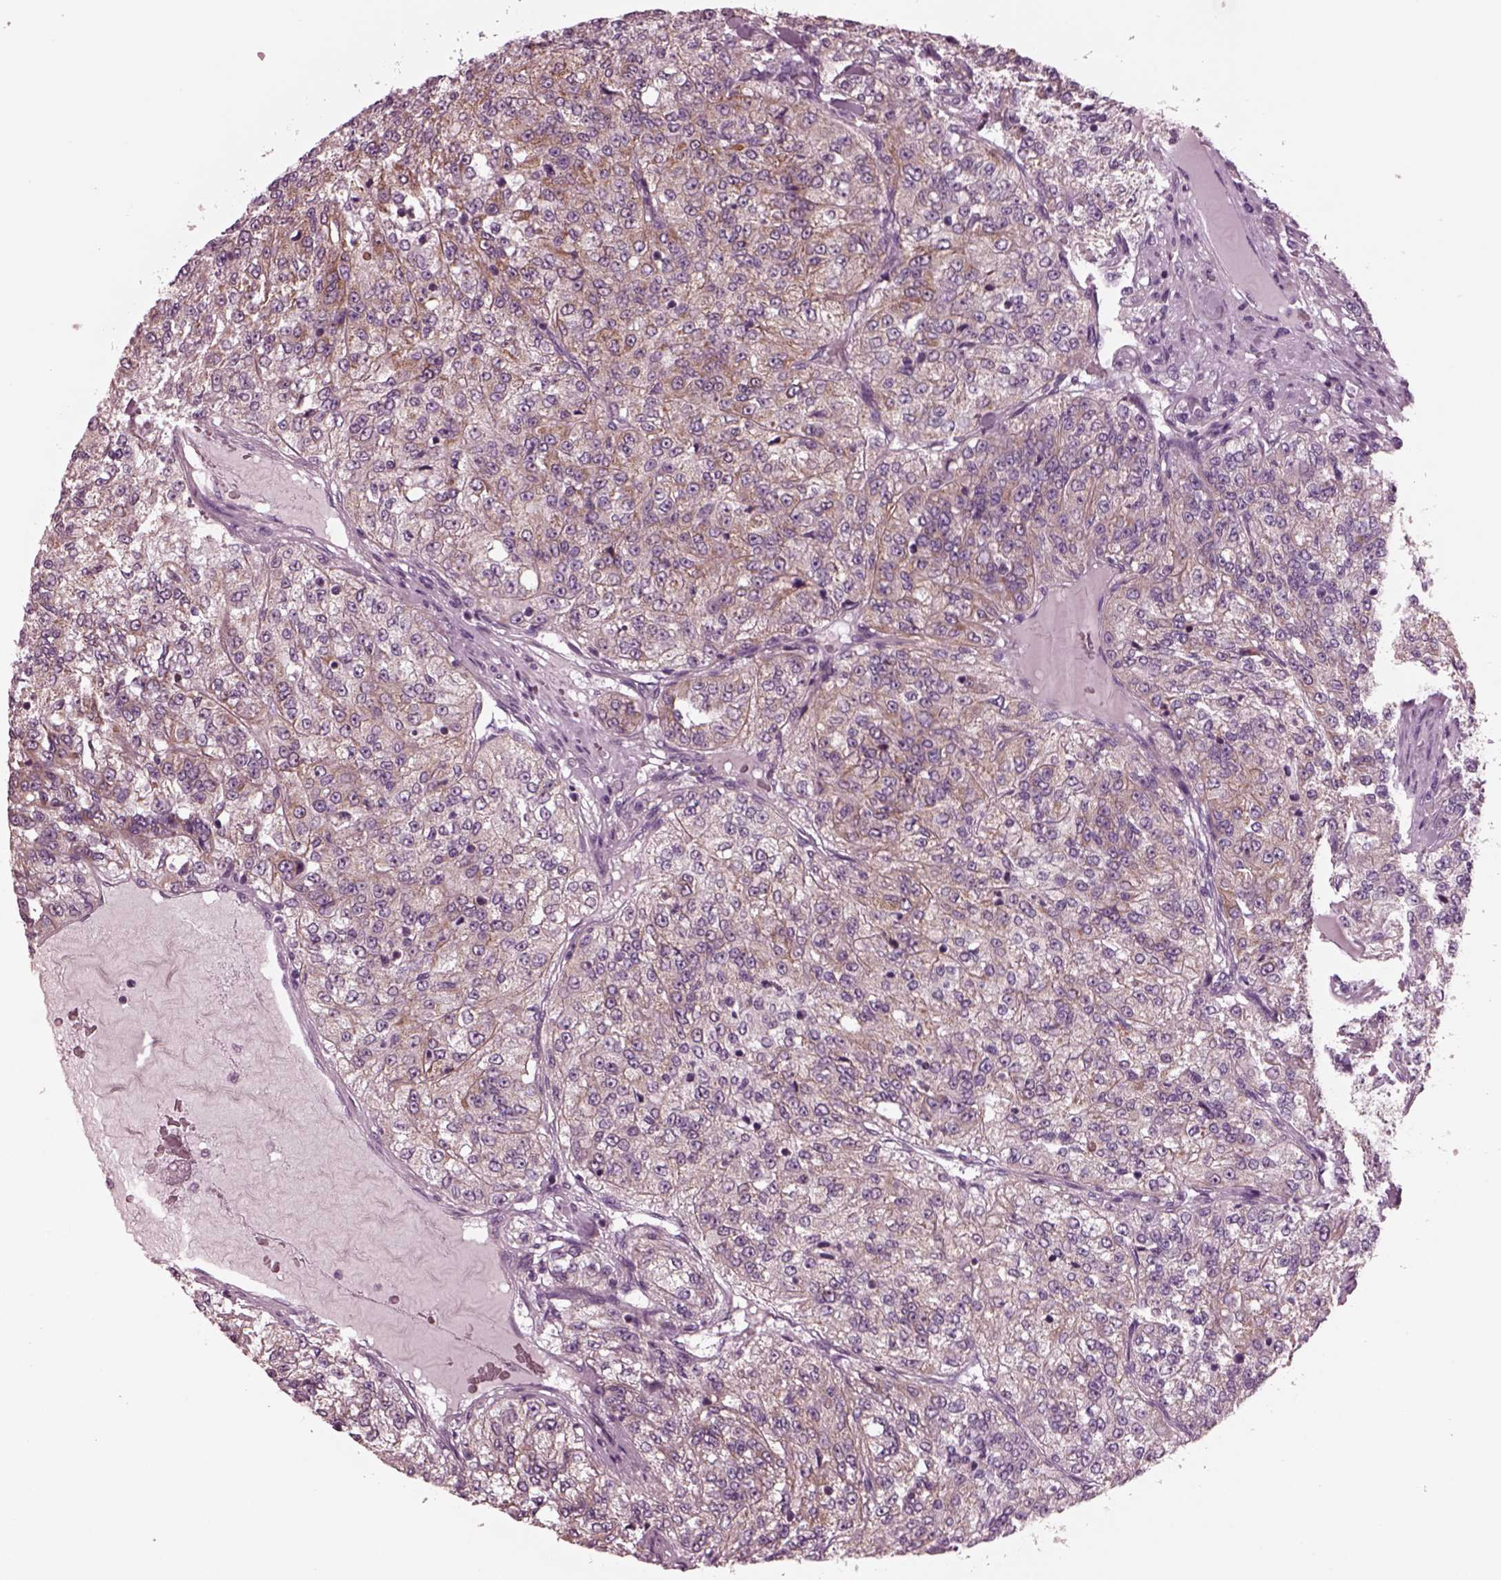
{"staining": {"intensity": "moderate", "quantity": "<25%", "location": "cytoplasmic/membranous"}, "tissue": "renal cancer", "cell_type": "Tumor cells", "image_type": "cancer", "snomed": [{"axis": "morphology", "description": "Adenocarcinoma, NOS"}, {"axis": "topography", "description": "Kidney"}], "caption": "This photomicrograph demonstrates renal cancer stained with IHC to label a protein in brown. The cytoplasmic/membranous of tumor cells show moderate positivity for the protein. Nuclei are counter-stained blue.", "gene": "AP4M1", "patient": {"sex": "female", "age": 63}}